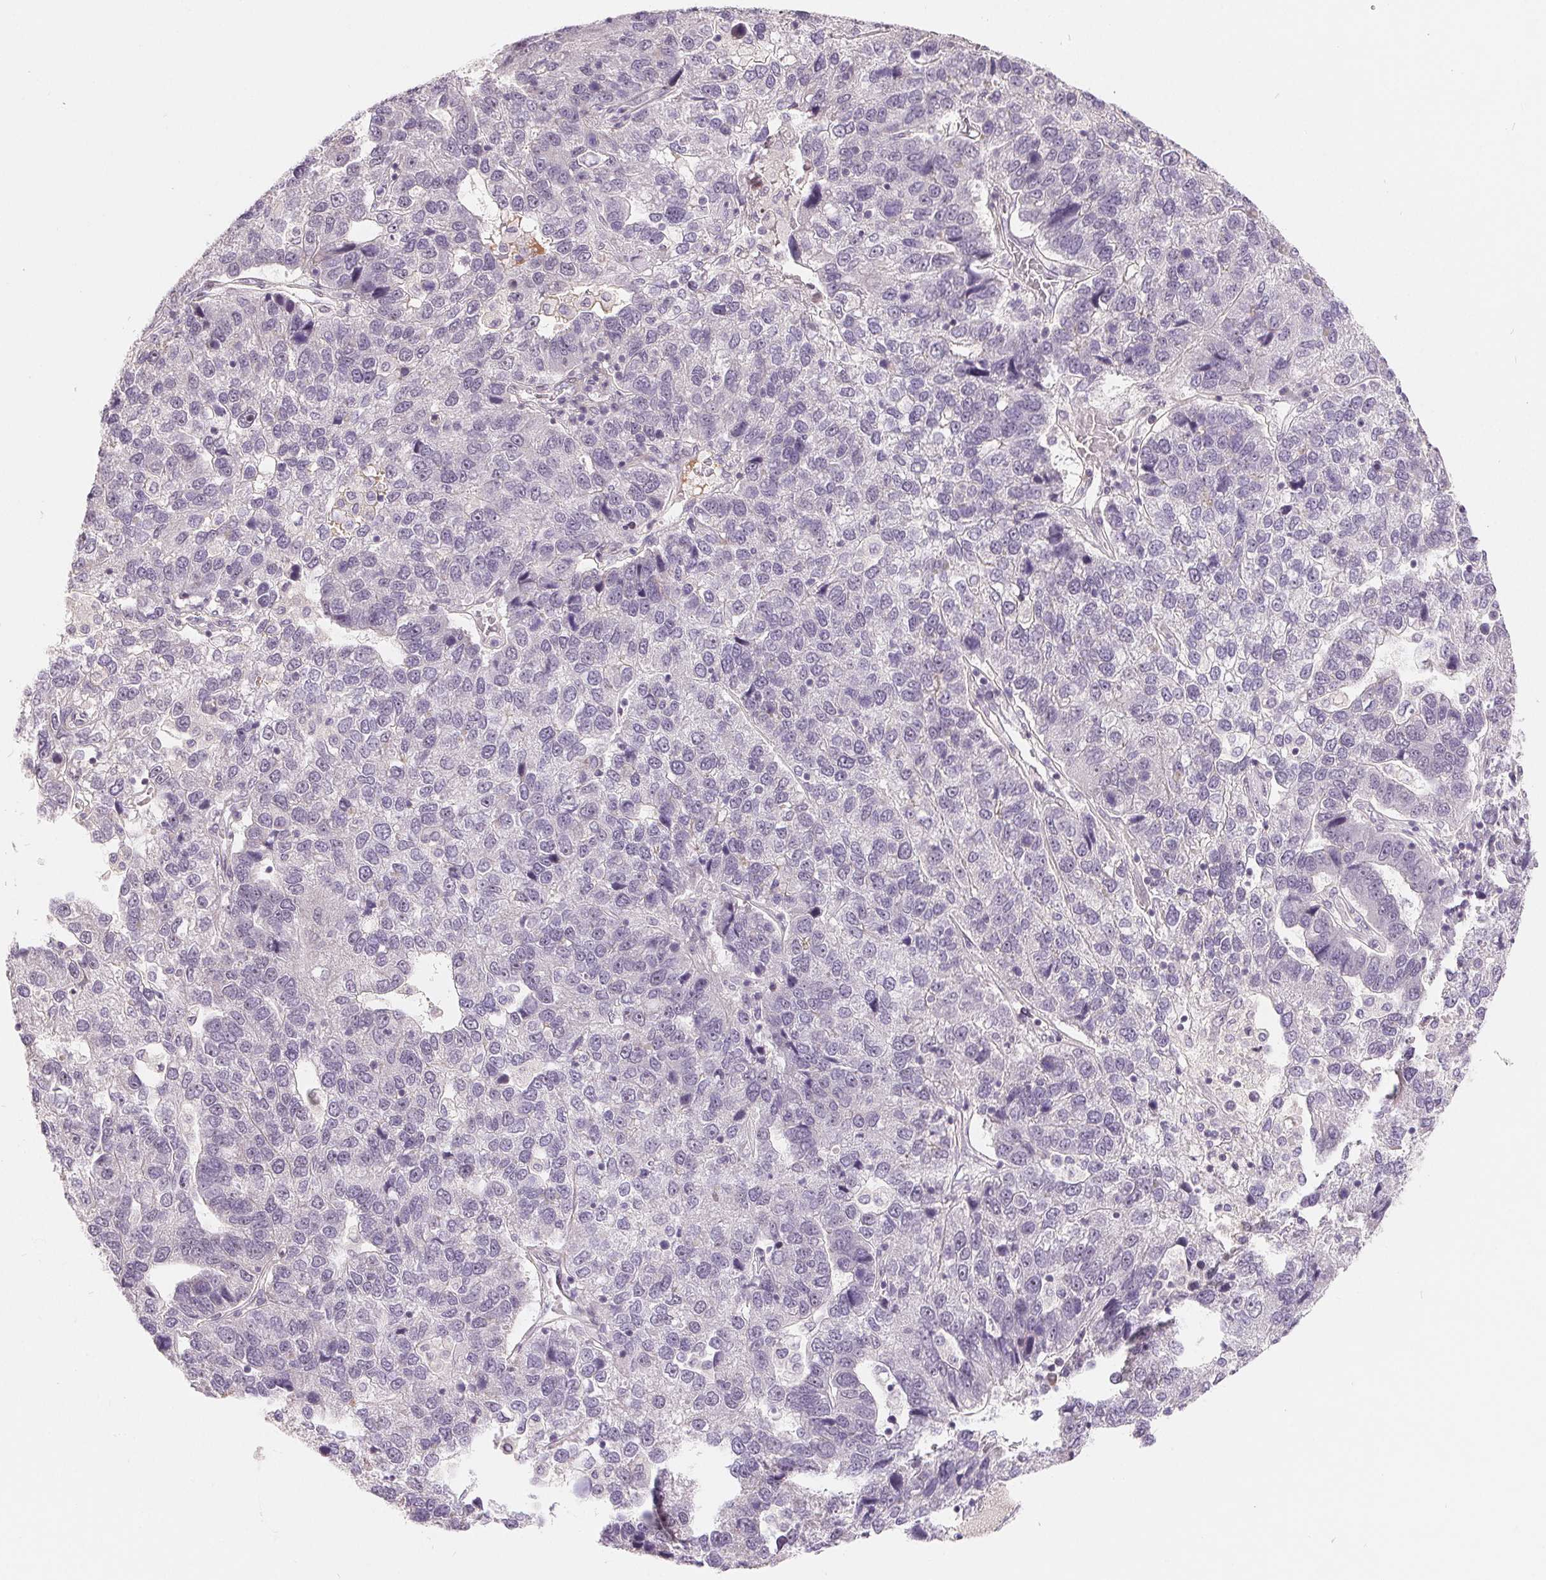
{"staining": {"intensity": "negative", "quantity": "none", "location": "none"}, "tissue": "pancreatic cancer", "cell_type": "Tumor cells", "image_type": "cancer", "snomed": [{"axis": "morphology", "description": "Adenocarcinoma, NOS"}, {"axis": "topography", "description": "Pancreas"}], "caption": "An image of human pancreatic cancer (adenocarcinoma) is negative for staining in tumor cells.", "gene": "NRG2", "patient": {"sex": "female", "age": 61}}